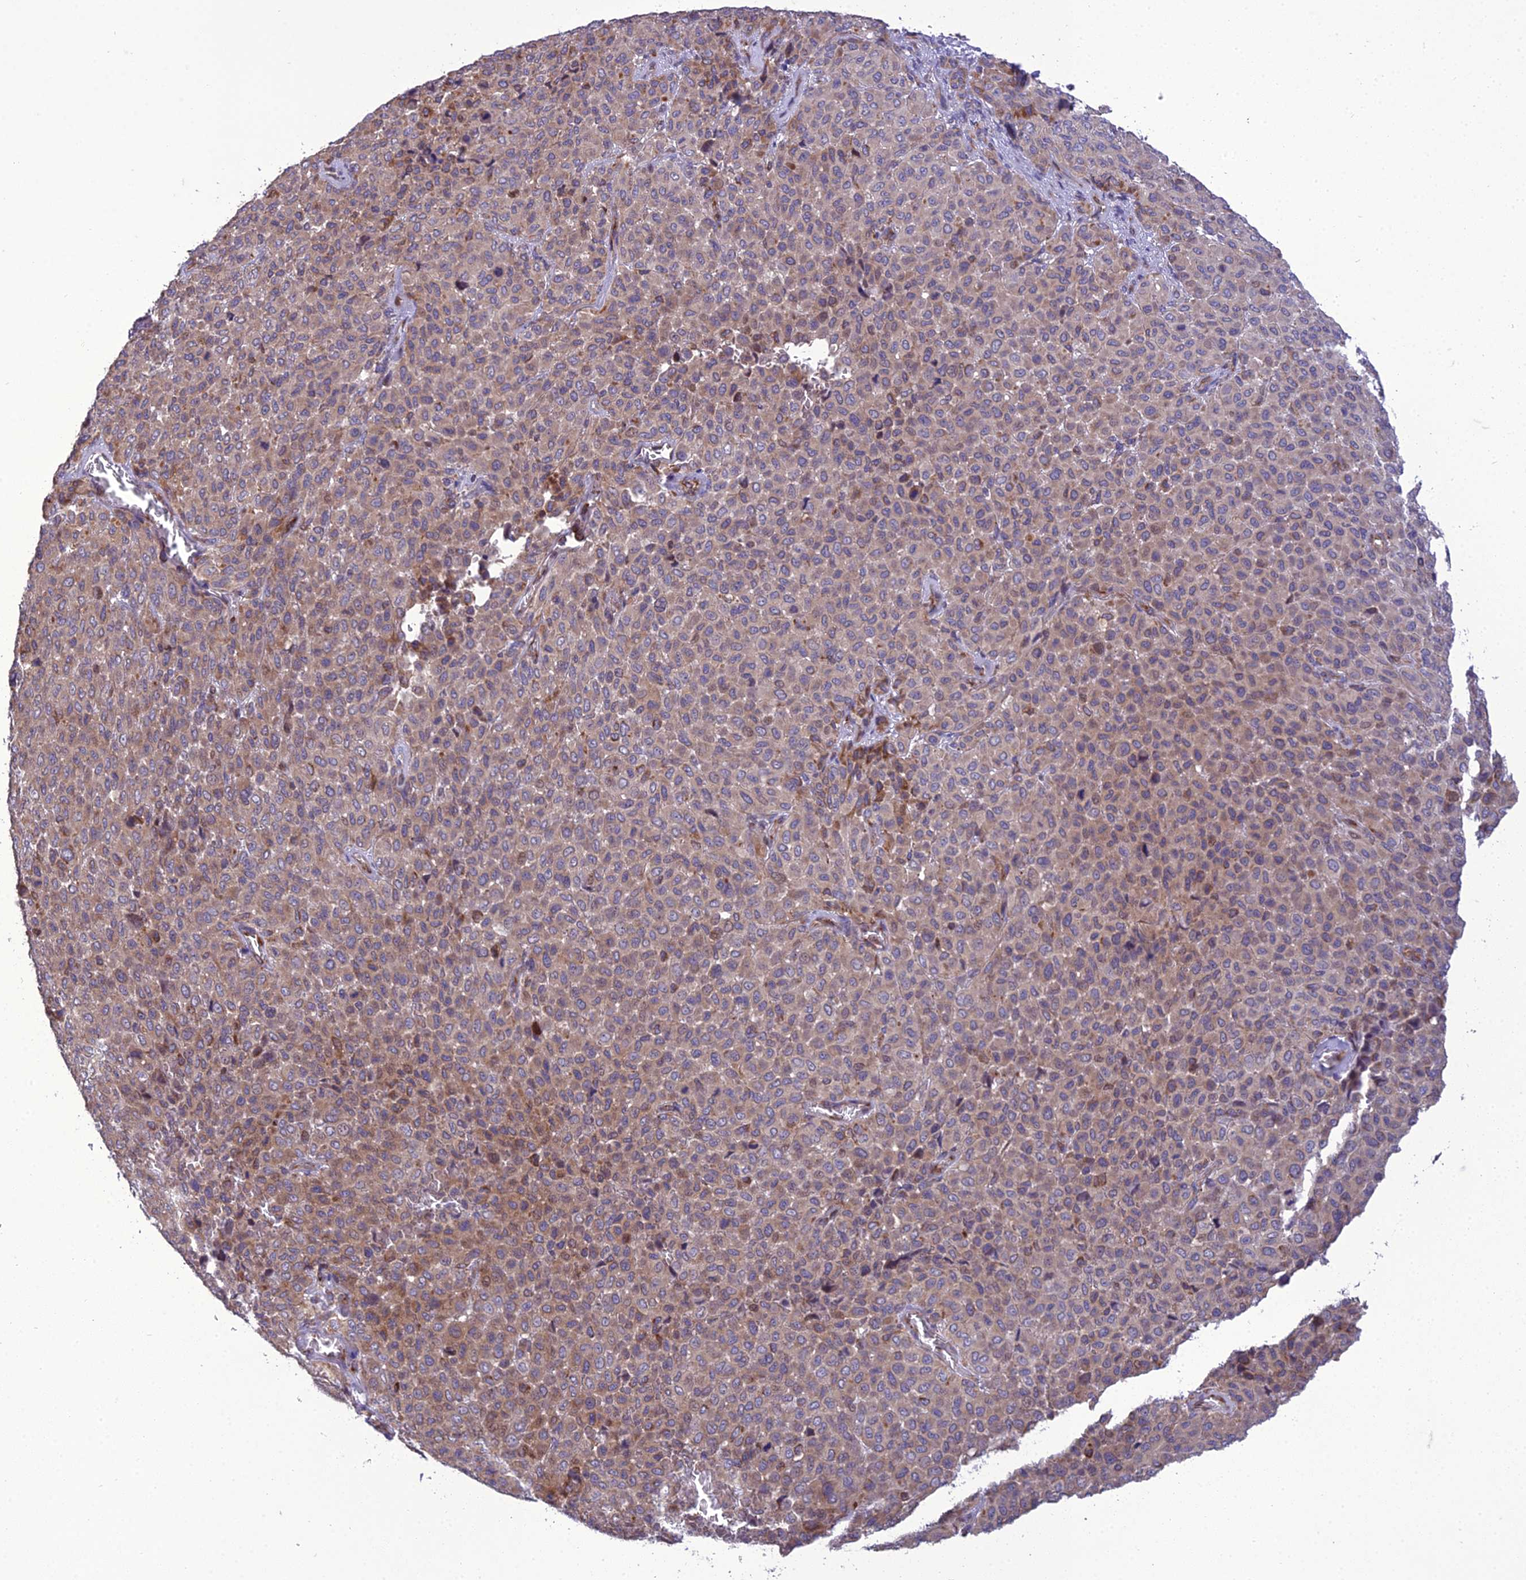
{"staining": {"intensity": "weak", "quantity": ">75%", "location": "cytoplasmic/membranous"}, "tissue": "melanoma", "cell_type": "Tumor cells", "image_type": "cancer", "snomed": [{"axis": "morphology", "description": "Malignant melanoma, Metastatic site"}, {"axis": "topography", "description": "Skin"}], "caption": "A brown stain shows weak cytoplasmic/membranous staining of a protein in human melanoma tumor cells. Ihc stains the protein of interest in brown and the nuclei are stained blue.", "gene": "GIMAP1", "patient": {"sex": "female", "age": 81}}